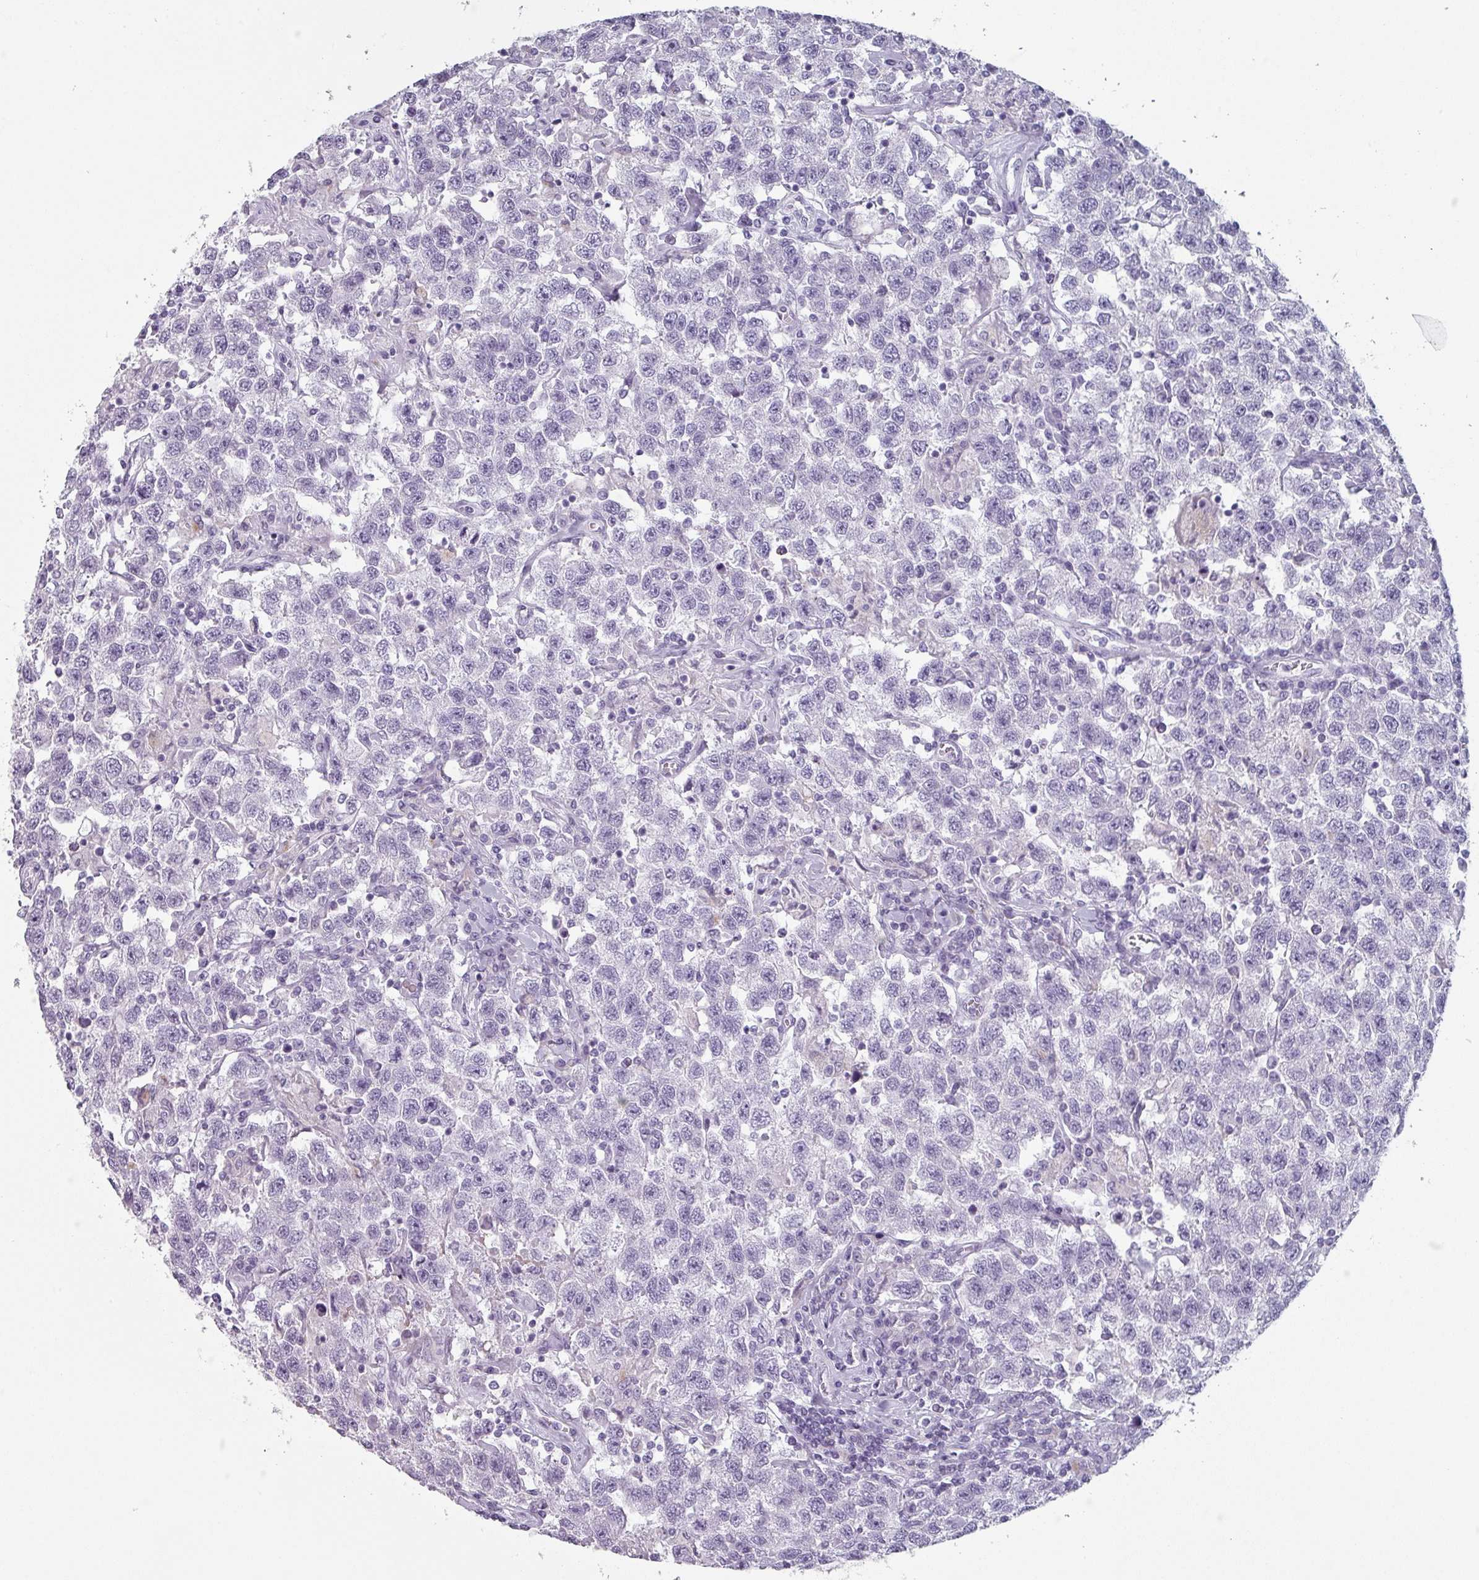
{"staining": {"intensity": "negative", "quantity": "none", "location": "none"}, "tissue": "testis cancer", "cell_type": "Tumor cells", "image_type": "cancer", "snomed": [{"axis": "morphology", "description": "Seminoma, NOS"}, {"axis": "topography", "description": "Testis"}], "caption": "Protein analysis of testis cancer (seminoma) exhibits no significant positivity in tumor cells.", "gene": "SLC35G2", "patient": {"sex": "male", "age": 41}}